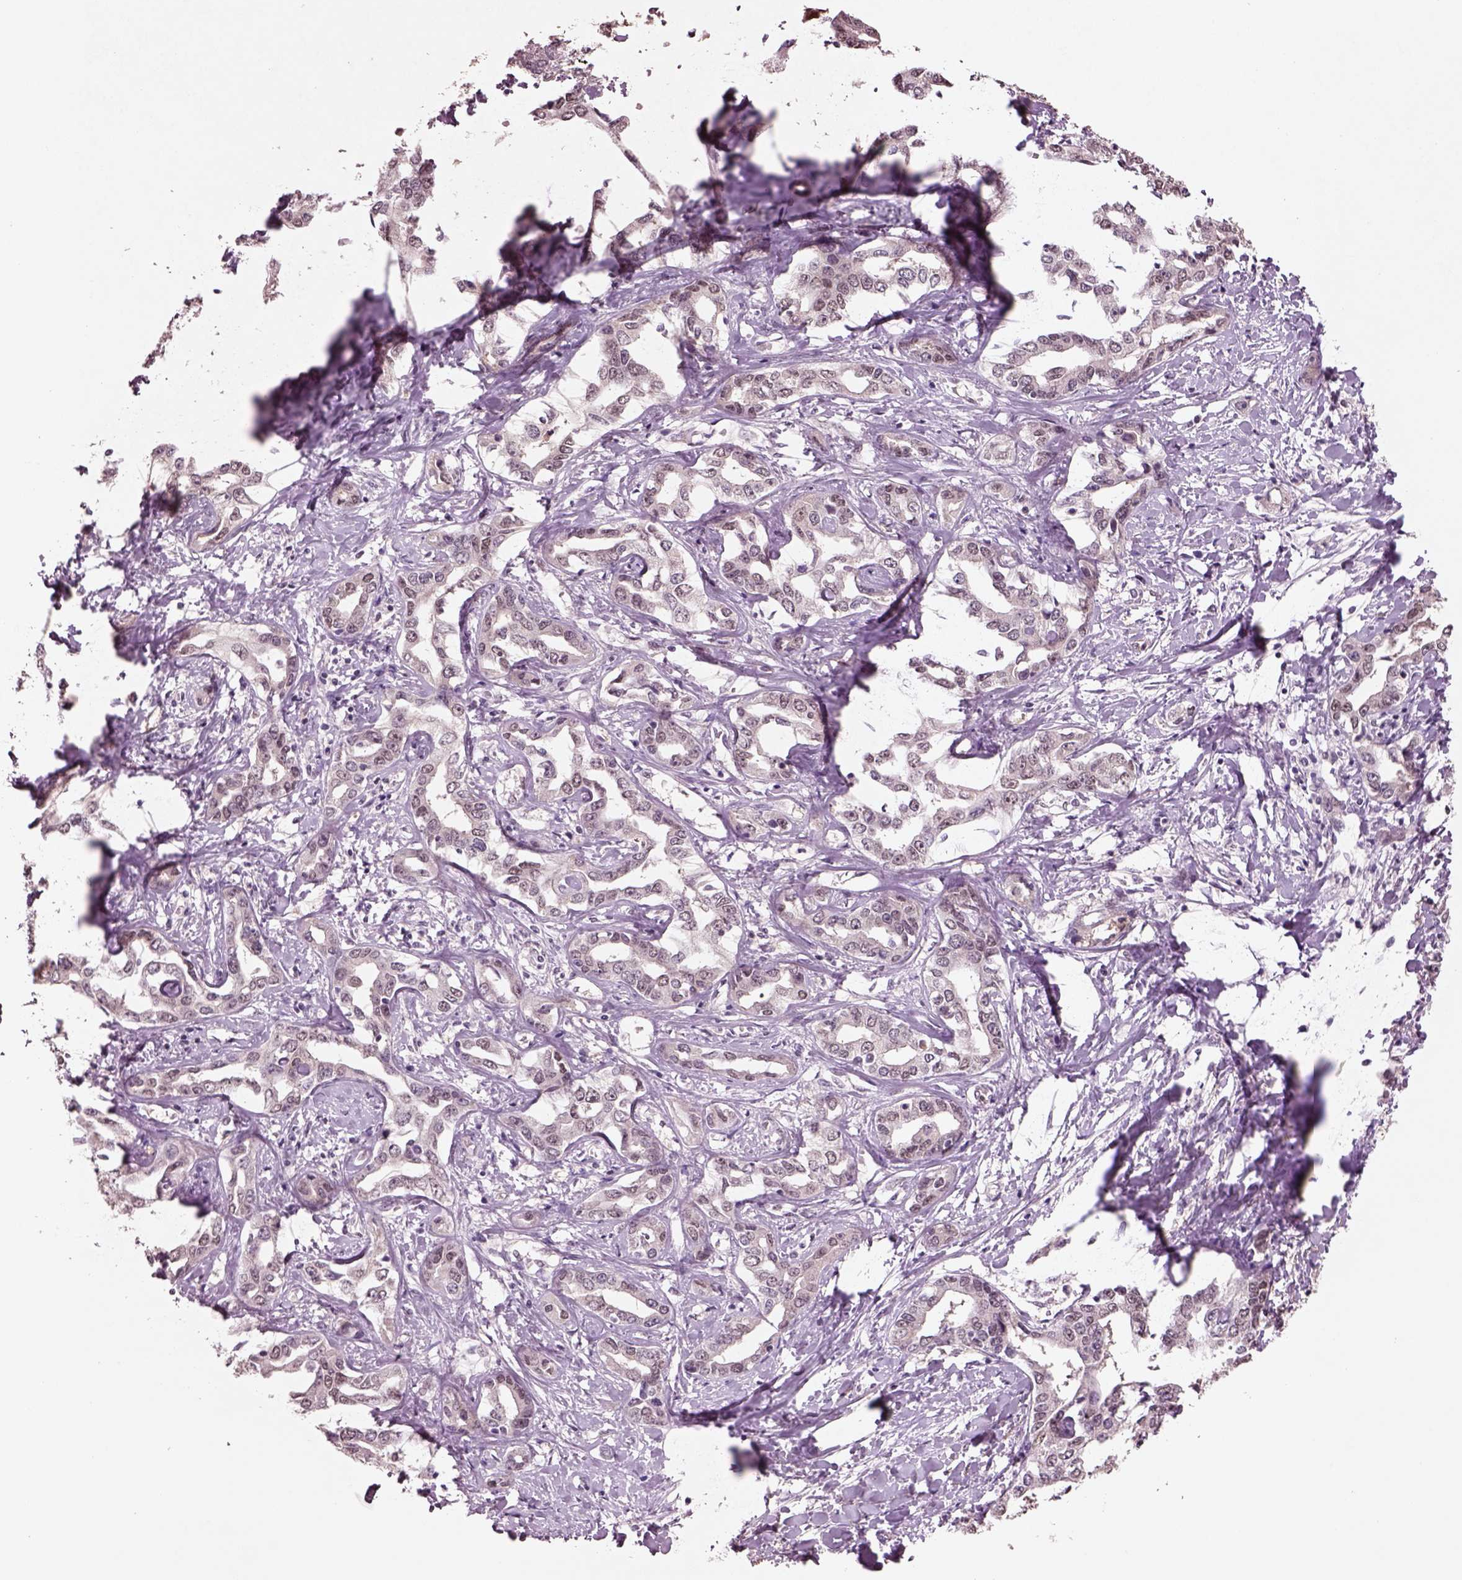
{"staining": {"intensity": "negative", "quantity": "none", "location": "none"}, "tissue": "liver cancer", "cell_type": "Tumor cells", "image_type": "cancer", "snomed": [{"axis": "morphology", "description": "Cholangiocarcinoma"}, {"axis": "topography", "description": "Liver"}], "caption": "The image exhibits no staining of tumor cells in liver cancer.", "gene": "SEPHS1", "patient": {"sex": "male", "age": 59}}